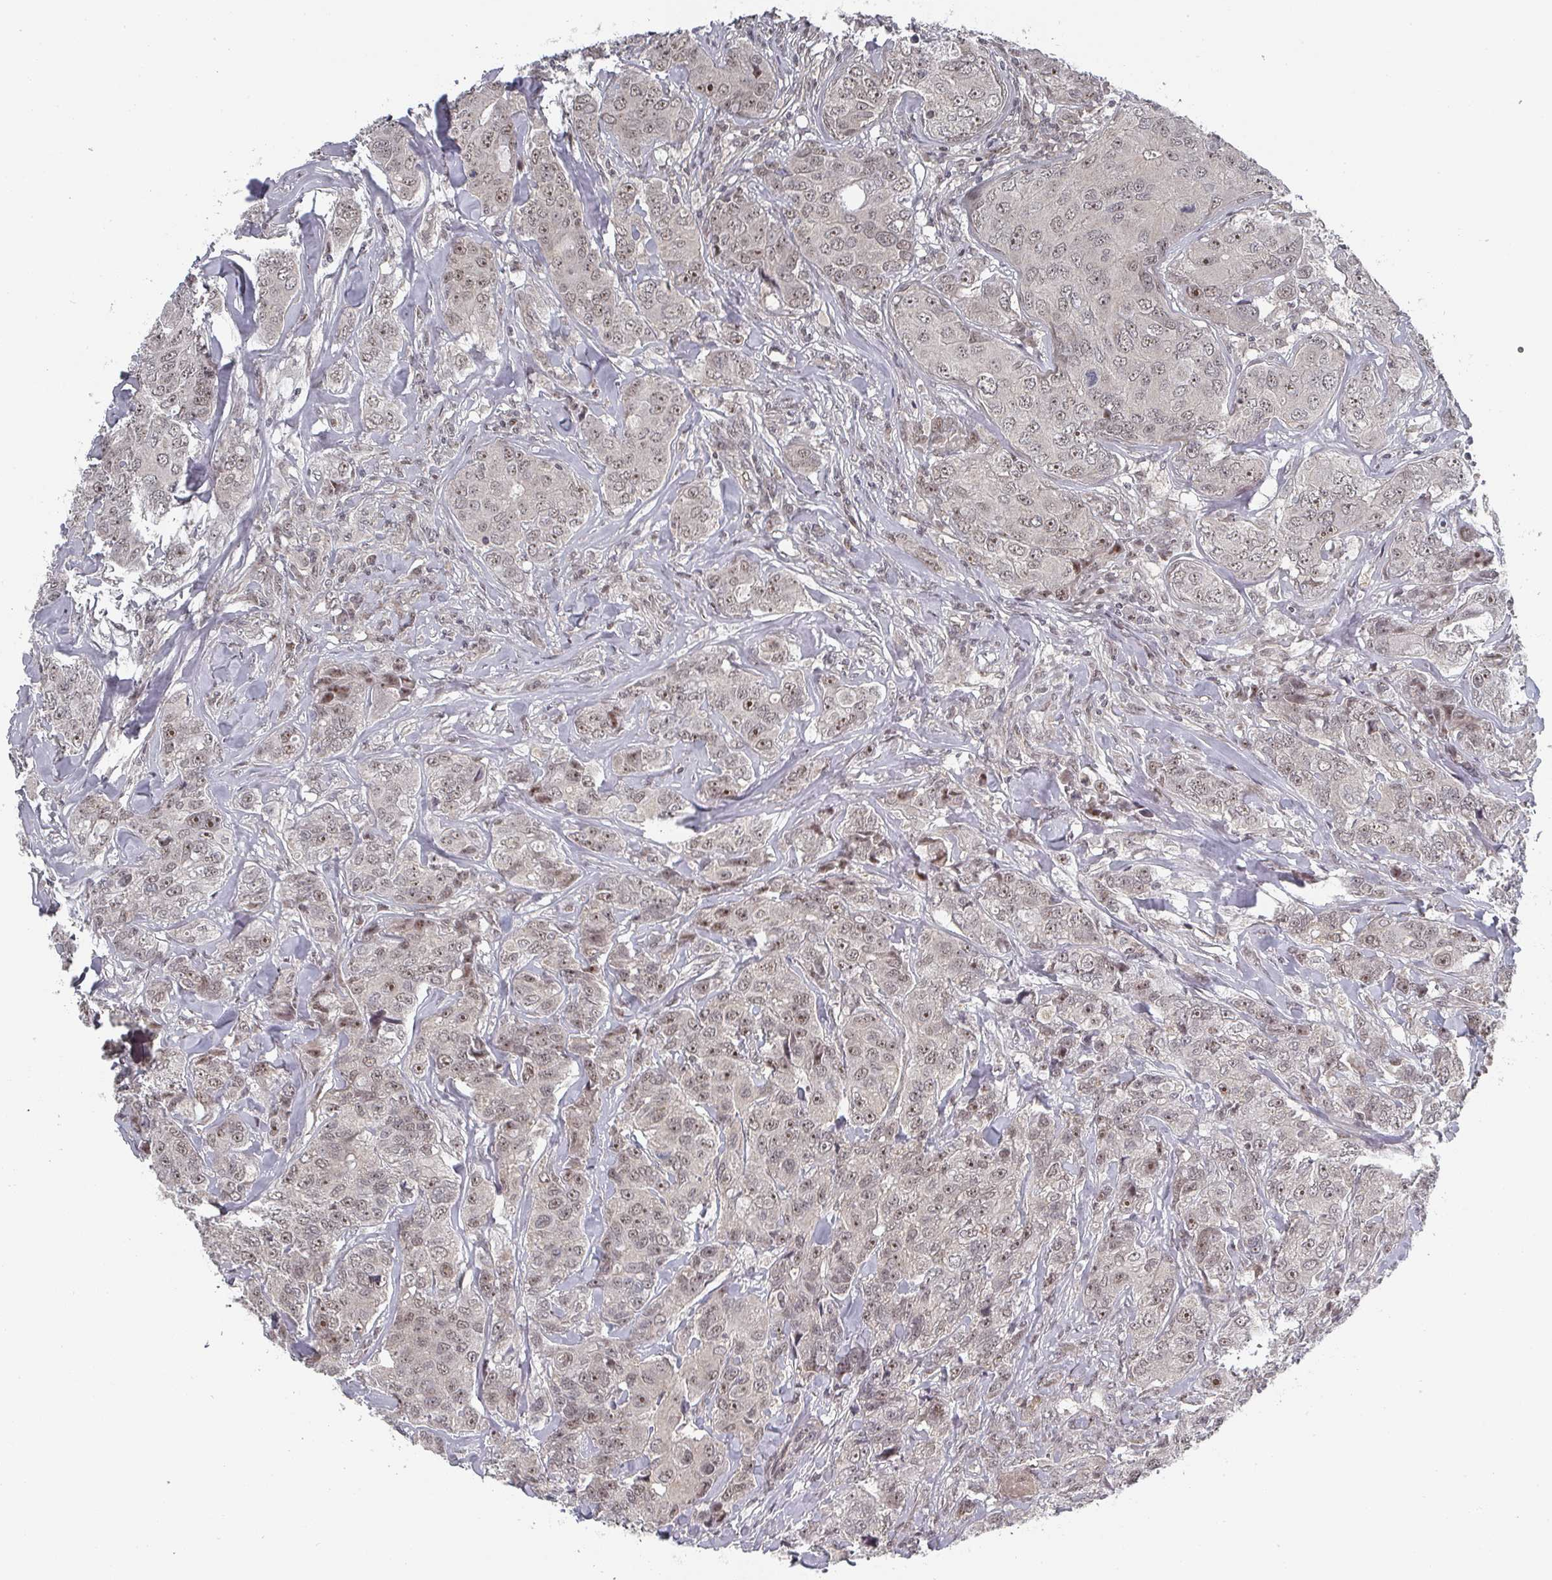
{"staining": {"intensity": "moderate", "quantity": ">75%", "location": "nuclear"}, "tissue": "breast cancer", "cell_type": "Tumor cells", "image_type": "cancer", "snomed": [{"axis": "morphology", "description": "Duct carcinoma"}, {"axis": "topography", "description": "Breast"}], "caption": "Tumor cells show moderate nuclear staining in approximately >75% of cells in breast cancer.", "gene": "KIF1C", "patient": {"sex": "female", "age": 43}}